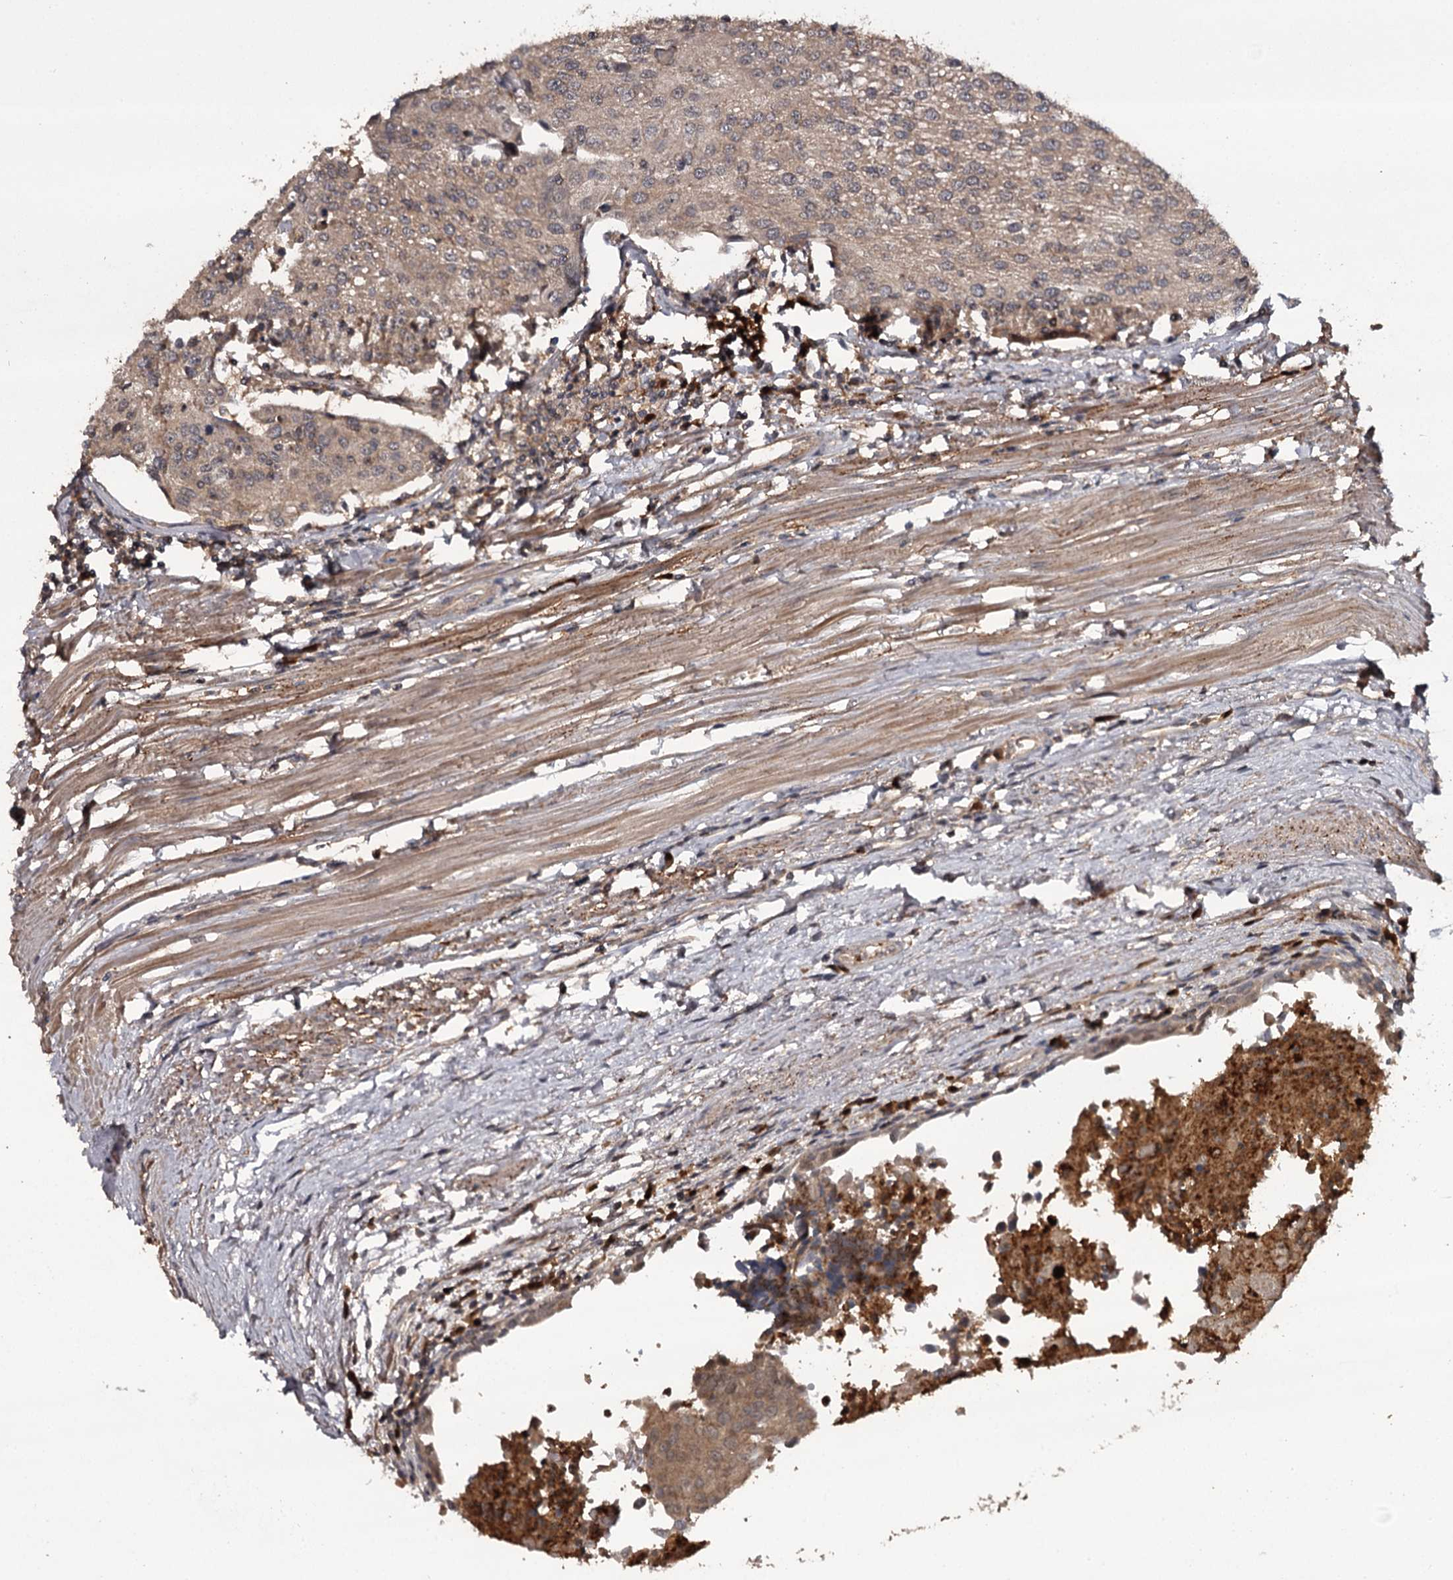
{"staining": {"intensity": "weak", "quantity": ">75%", "location": "cytoplasmic/membranous"}, "tissue": "urothelial cancer", "cell_type": "Tumor cells", "image_type": "cancer", "snomed": [{"axis": "morphology", "description": "Urothelial carcinoma, High grade"}, {"axis": "topography", "description": "Urinary bladder"}], "caption": "High-magnification brightfield microscopy of high-grade urothelial carcinoma stained with DAB (3,3'-diaminobenzidine) (brown) and counterstained with hematoxylin (blue). tumor cells exhibit weak cytoplasmic/membranous expression is seen in approximately>75% of cells.", "gene": "TTC12", "patient": {"sex": "female", "age": 85}}